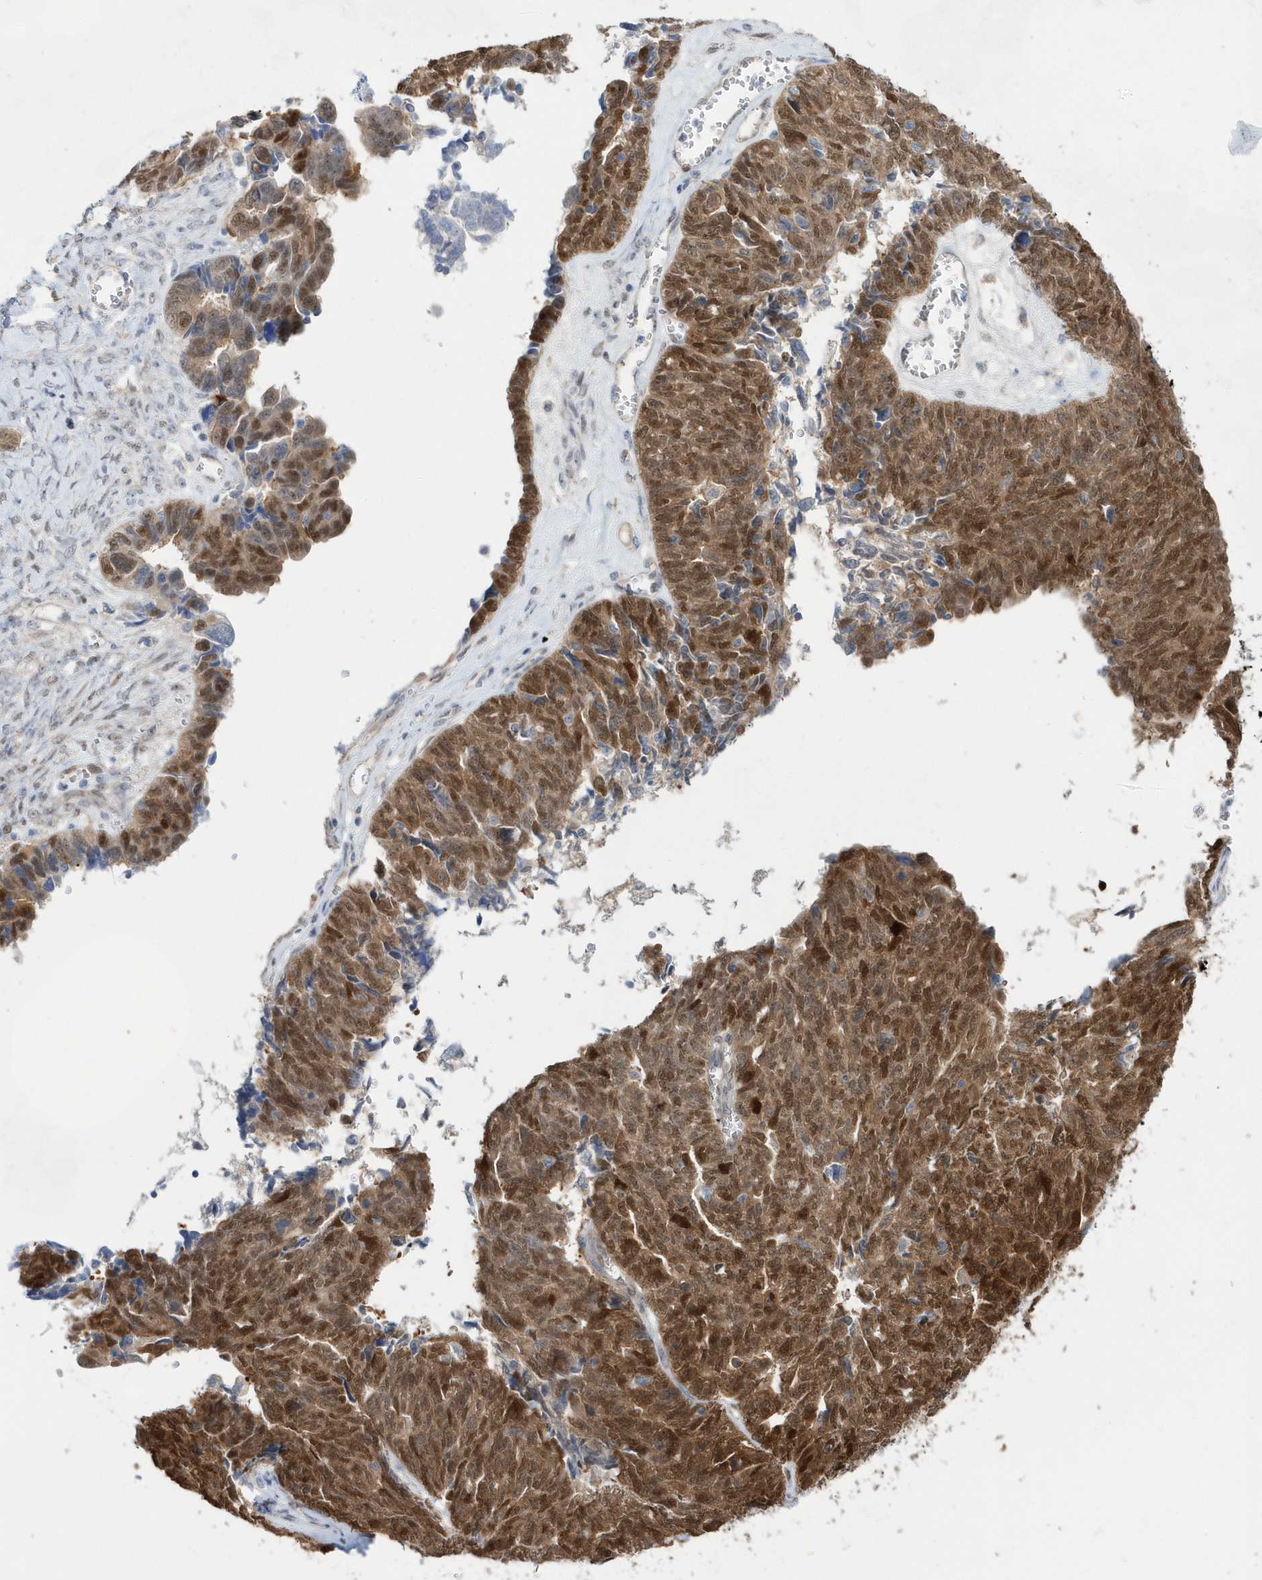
{"staining": {"intensity": "moderate", "quantity": ">75%", "location": "cytoplasmic/membranous,nuclear"}, "tissue": "ovarian cancer", "cell_type": "Tumor cells", "image_type": "cancer", "snomed": [{"axis": "morphology", "description": "Cystadenocarcinoma, serous, NOS"}, {"axis": "topography", "description": "Ovary"}], "caption": "Protein expression analysis of ovarian serous cystadenocarcinoma shows moderate cytoplasmic/membranous and nuclear staining in approximately >75% of tumor cells.", "gene": "BDH2", "patient": {"sex": "female", "age": 79}}